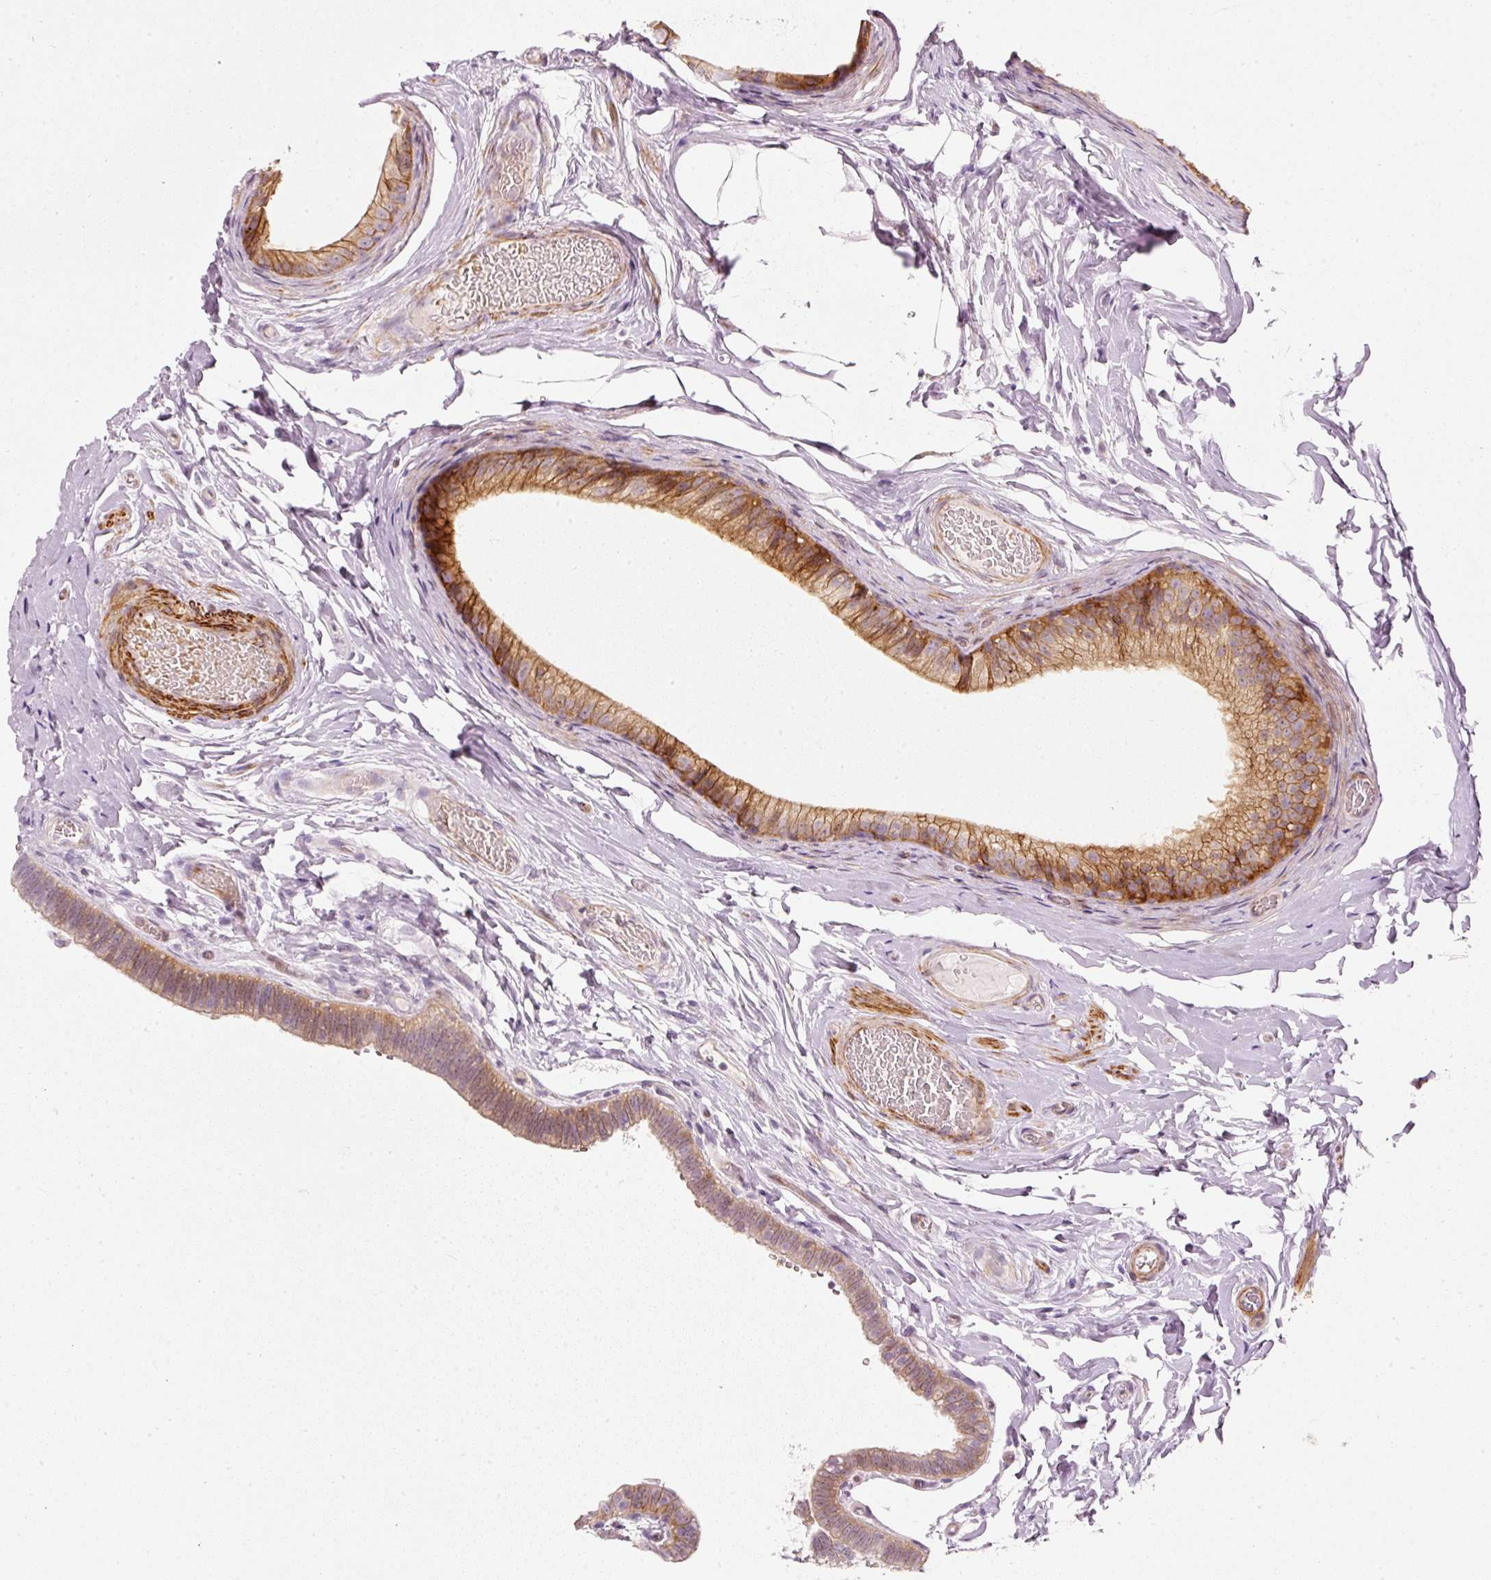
{"staining": {"intensity": "moderate", "quantity": ">75%", "location": "cytoplasmic/membranous"}, "tissue": "epididymis", "cell_type": "Glandular cells", "image_type": "normal", "snomed": [{"axis": "morphology", "description": "Normal tissue, NOS"}, {"axis": "morphology", "description": "Carcinoma, Embryonal, NOS"}, {"axis": "topography", "description": "Testis"}, {"axis": "topography", "description": "Epididymis"}], "caption": "Epididymis stained with a brown dye shows moderate cytoplasmic/membranous positive positivity in about >75% of glandular cells.", "gene": "KCNQ1", "patient": {"sex": "male", "age": 36}}